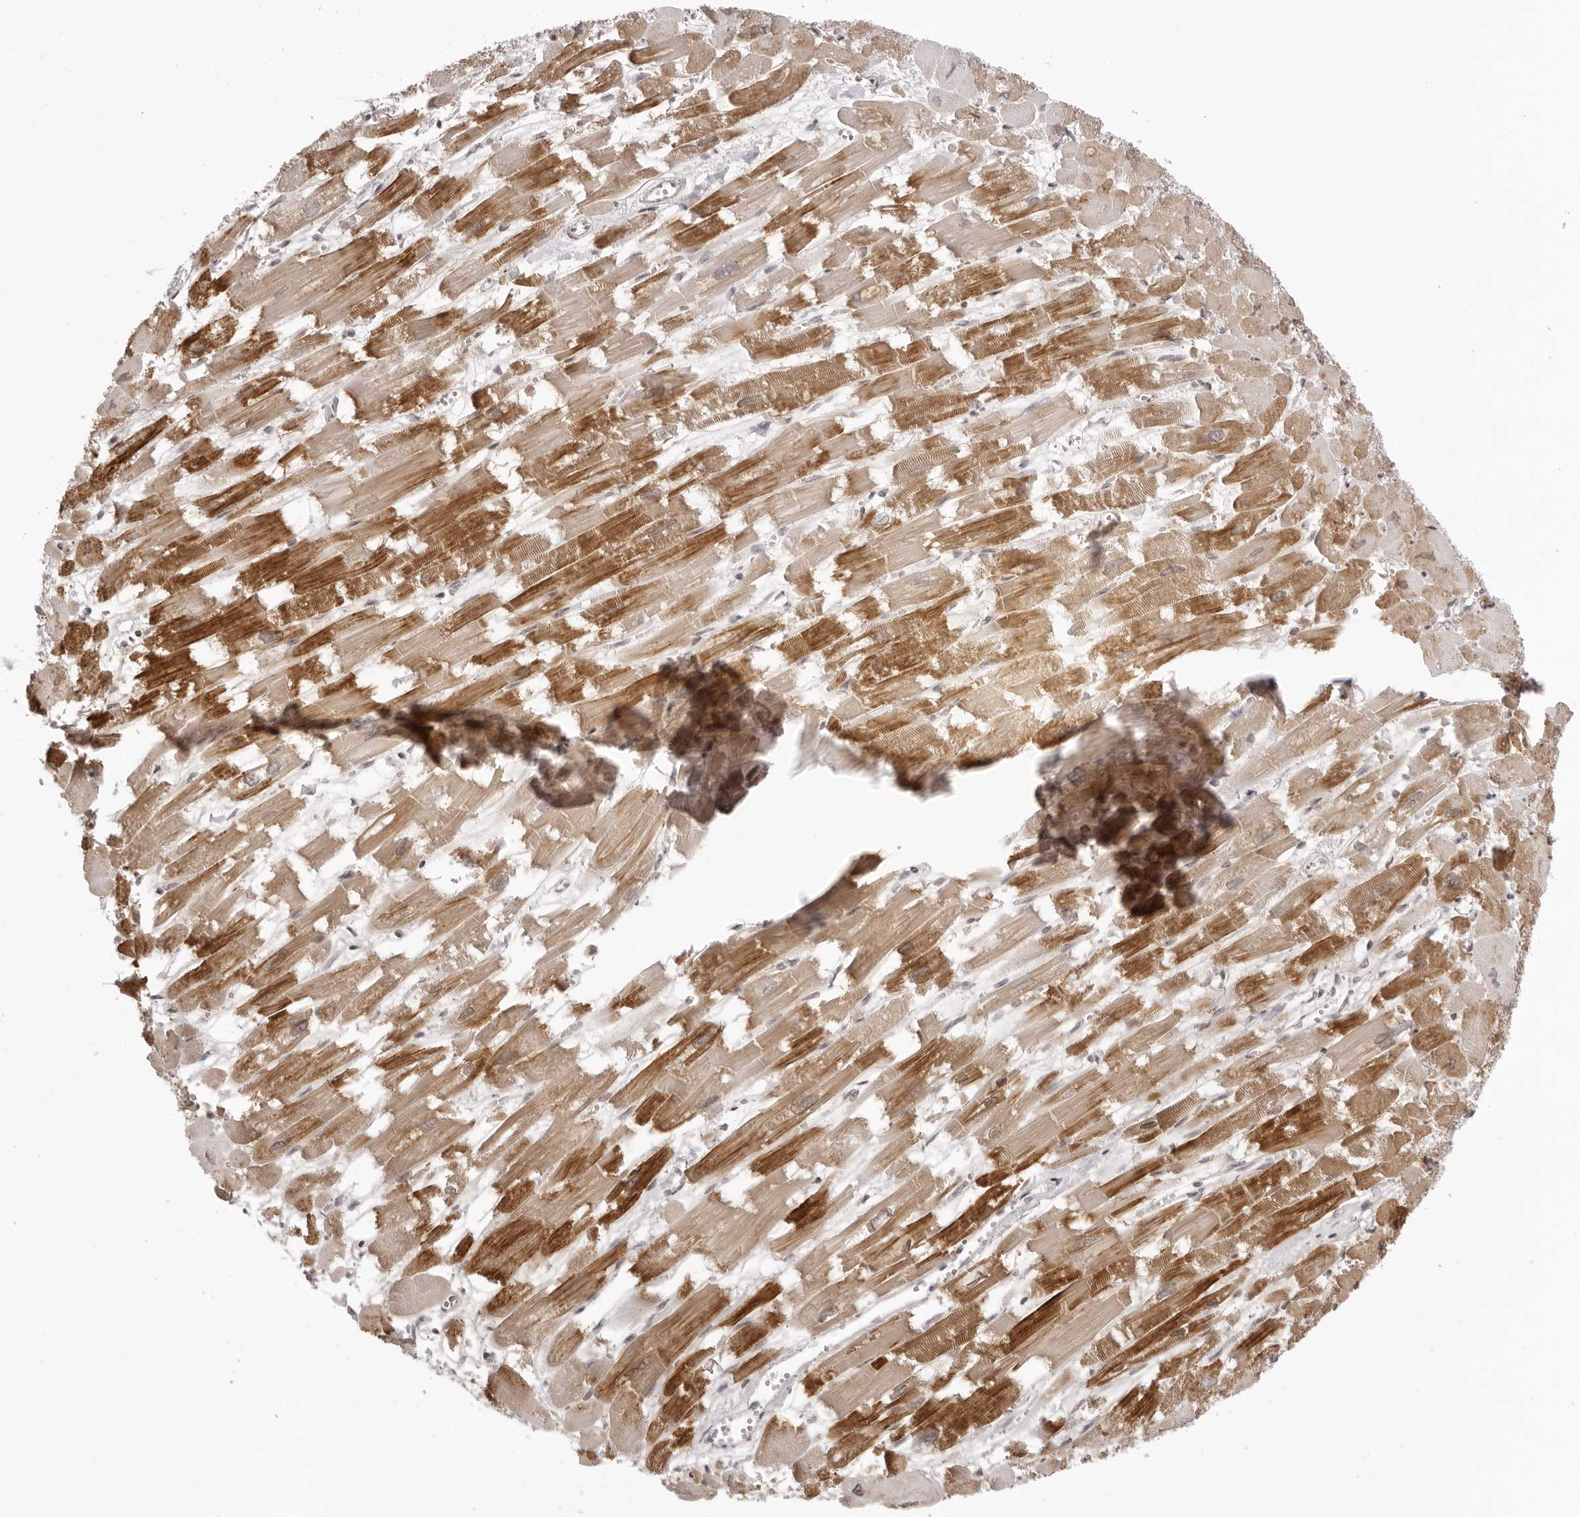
{"staining": {"intensity": "moderate", "quantity": ">75%", "location": "cytoplasmic/membranous"}, "tissue": "heart muscle", "cell_type": "Cardiomyocytes", "image_type": "normal", "snomed": [{"axis": "morphology", "description": "Normal tissue, NOS"}, {"axis": "topography", "description": "Heart"}], "caption": "A histopathology image of heart muscle stained for a protein shows moderate cytoplasmic/membranous brown staining in cardiomyocytes. Using DAB (brown) and hematoxylin (blue) stains, captured at high magnification using brightfield microscopy.", "gene": "ZC3H11A", "patient": {"sex": "male", "age": 54}}